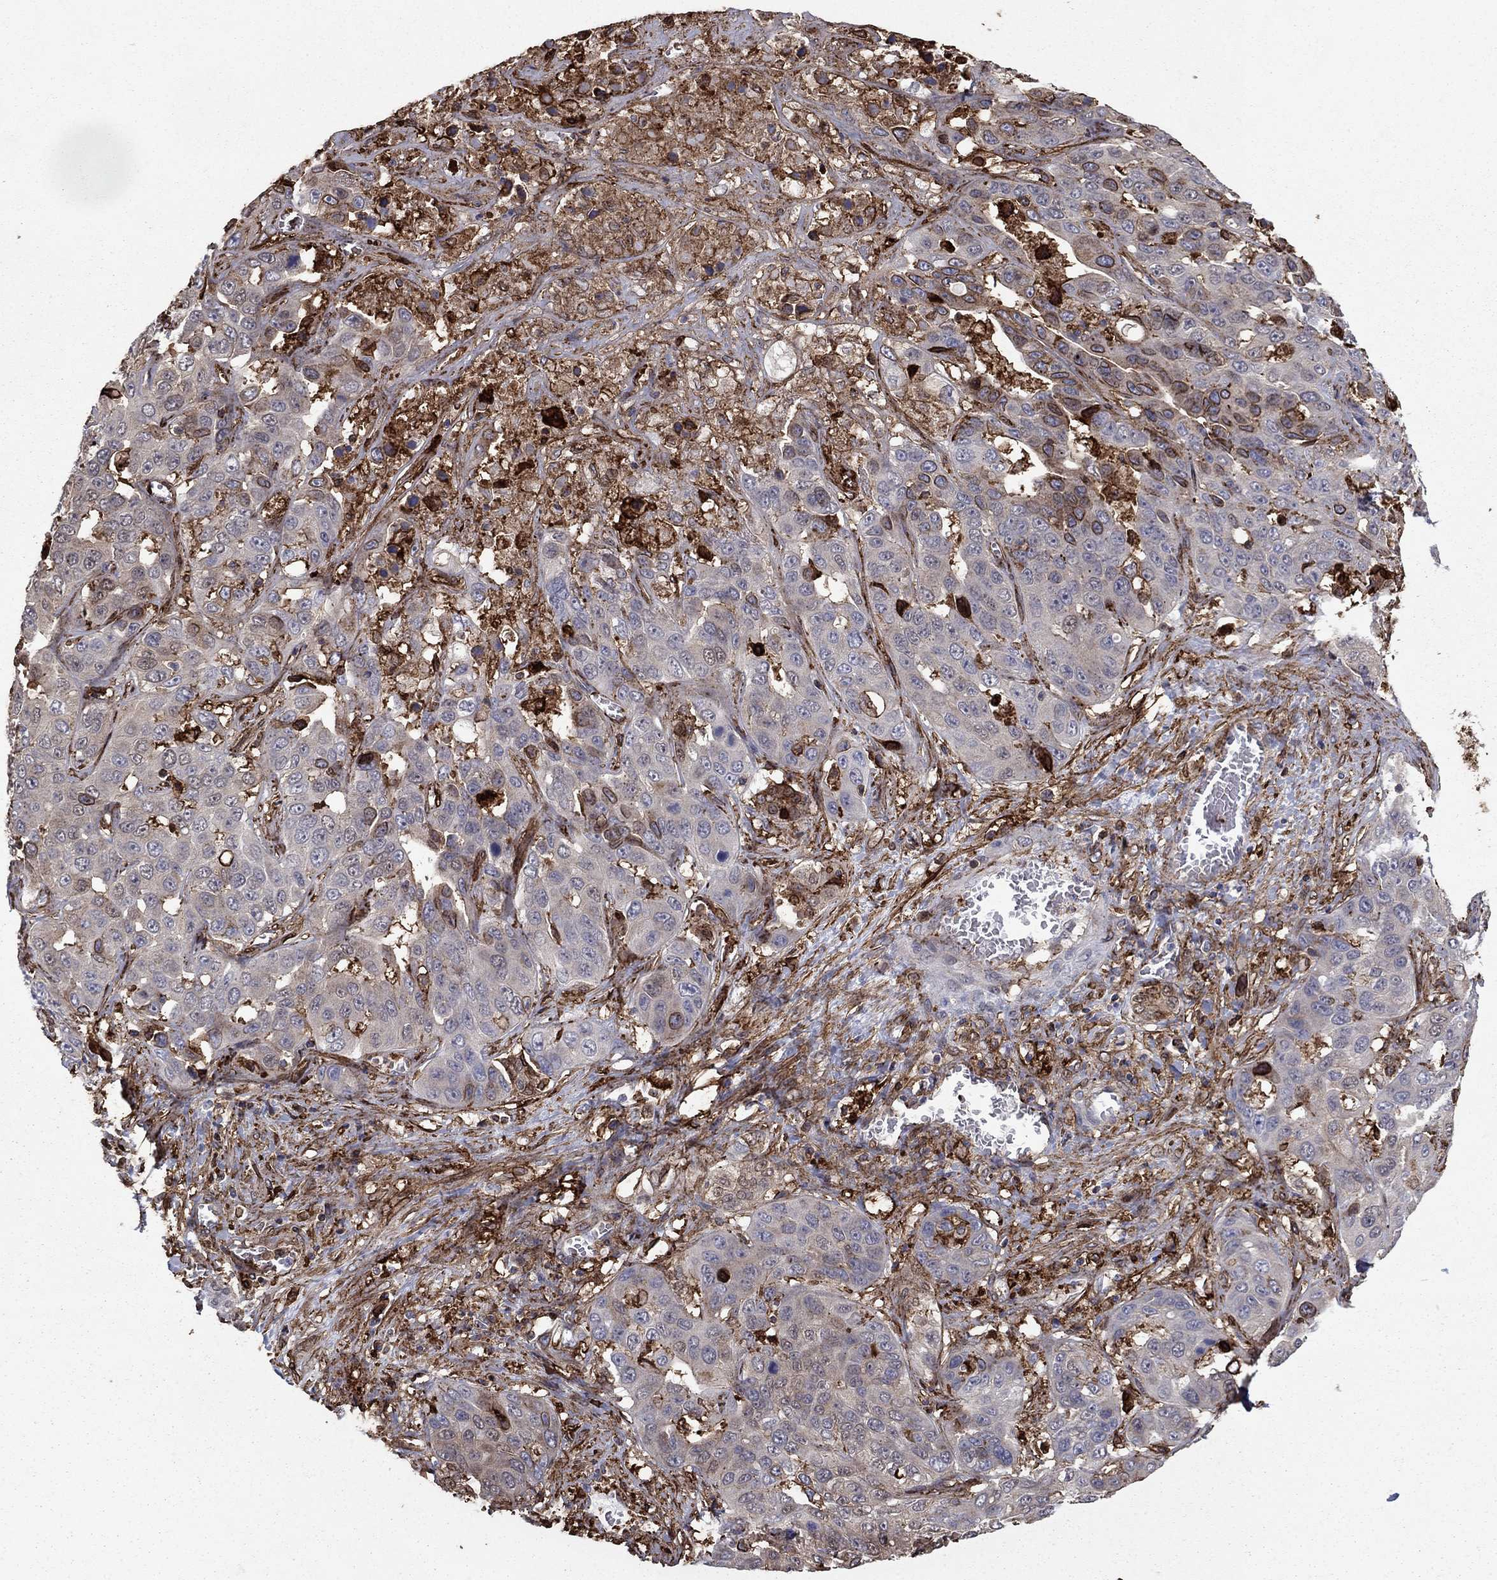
{"staining": {"intensity": "moderate", "quantity": "<25%", "location": "cytoplasmic/membranous"}, "tissue": "liver cancer", "cell_type": "Tumor cells", "image_type": "cancer", "snomed": [{"axis": "morphology", "description": "Cholangiocarcinoma"}, {"axis": "topography", "description": "Liver"}], "caption": "IHC micrograph of liver cancer stained for a protein (brown), which shows low levels of moderate cytoplasmic/membranous staining in approximately <25% of tumor cells.", "gene": "PLAU", "patient": {"sex": "female", "age": 52}}